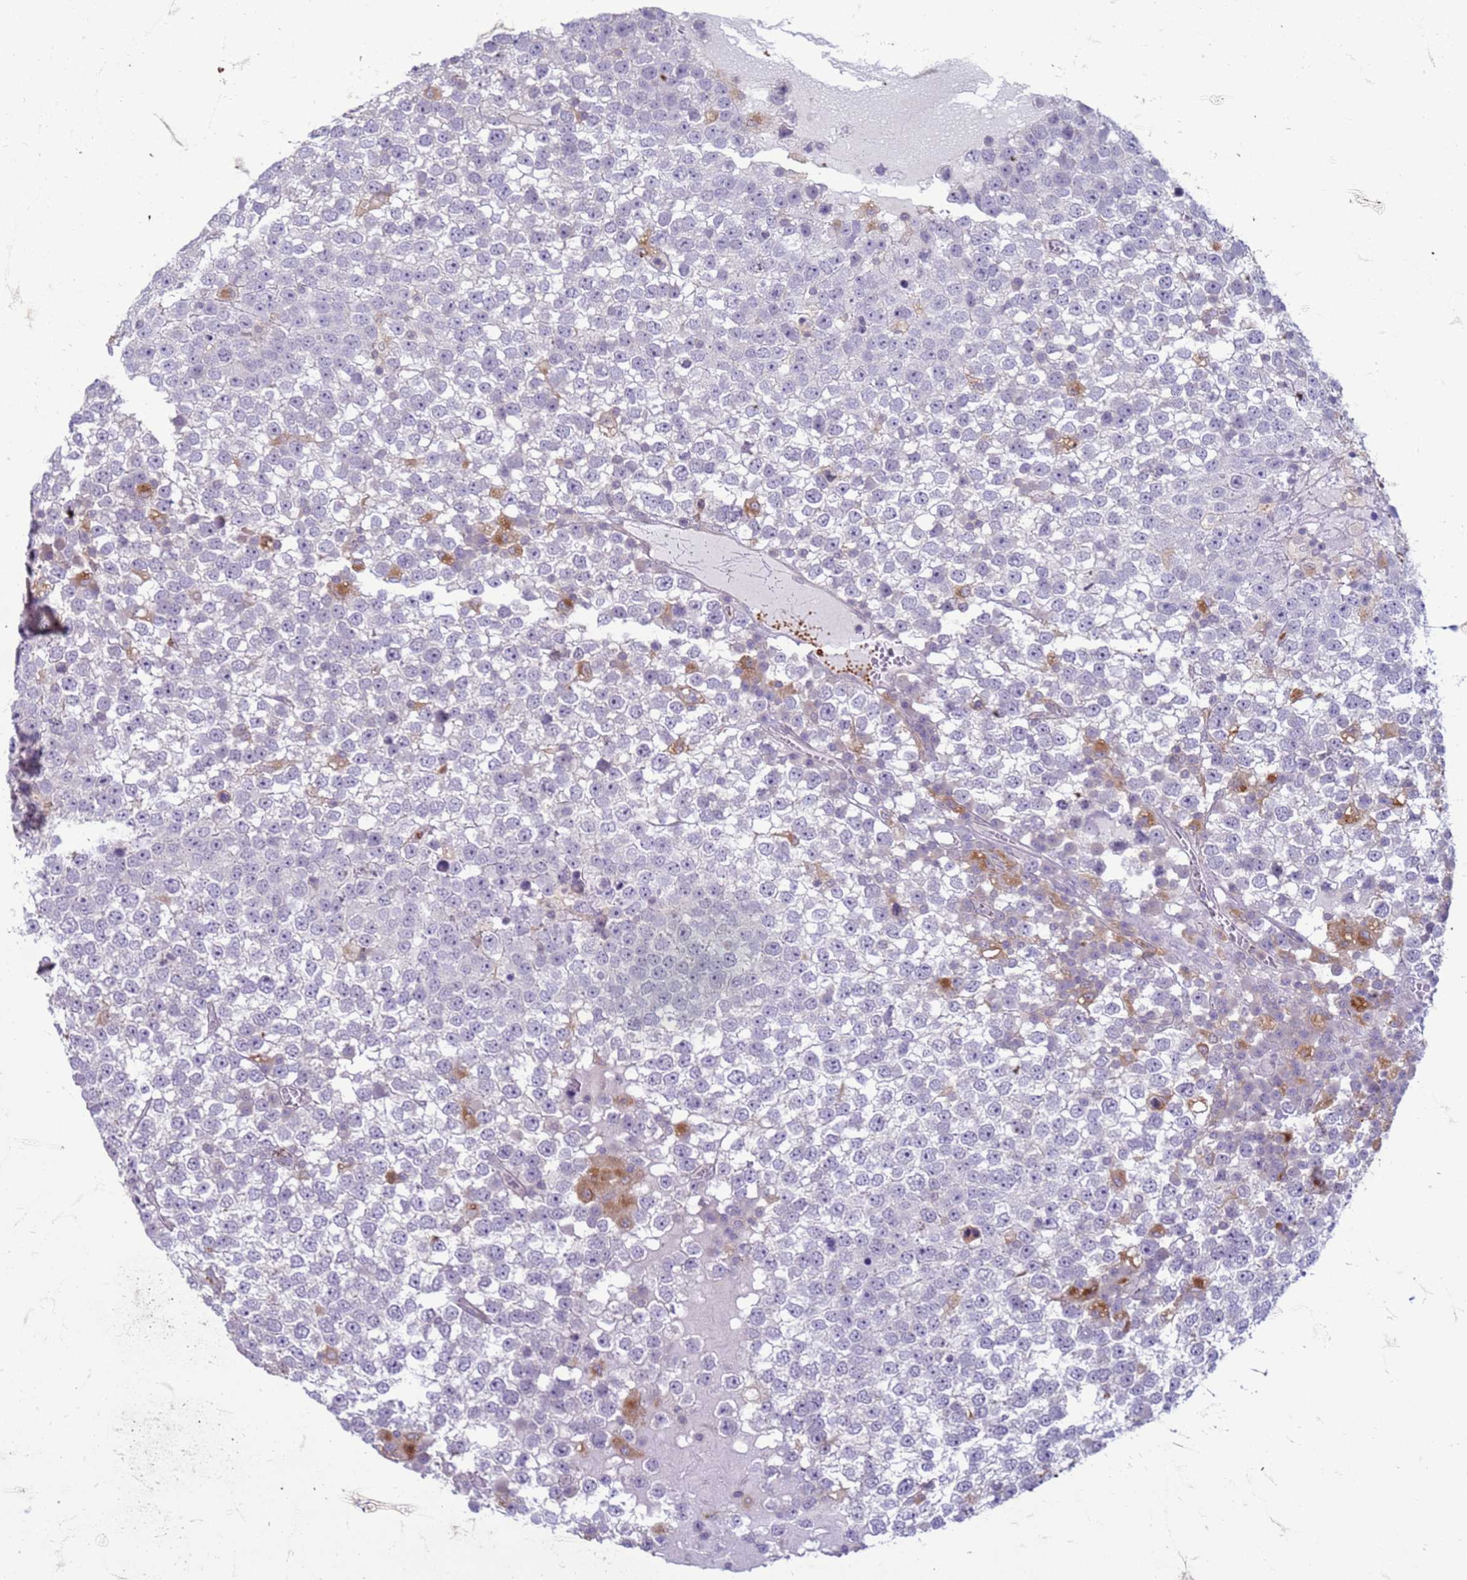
{"staining": {"intensity": "negative", "quantity": "none", "location": "none"}, "tissue": "testis cancer", "cell_type": "Tumor cells", "image_type": "cancer", "snomed": [{"axis": "morphology", "description": "Seminoma, NOS"}, {"axis": "topography", "description": "Testis"}], "caption": "The image displays no staining of tumor cells in testis cancer.", "gene": "SLC15A3", "patient": {"sex": "male", "age": 65}}